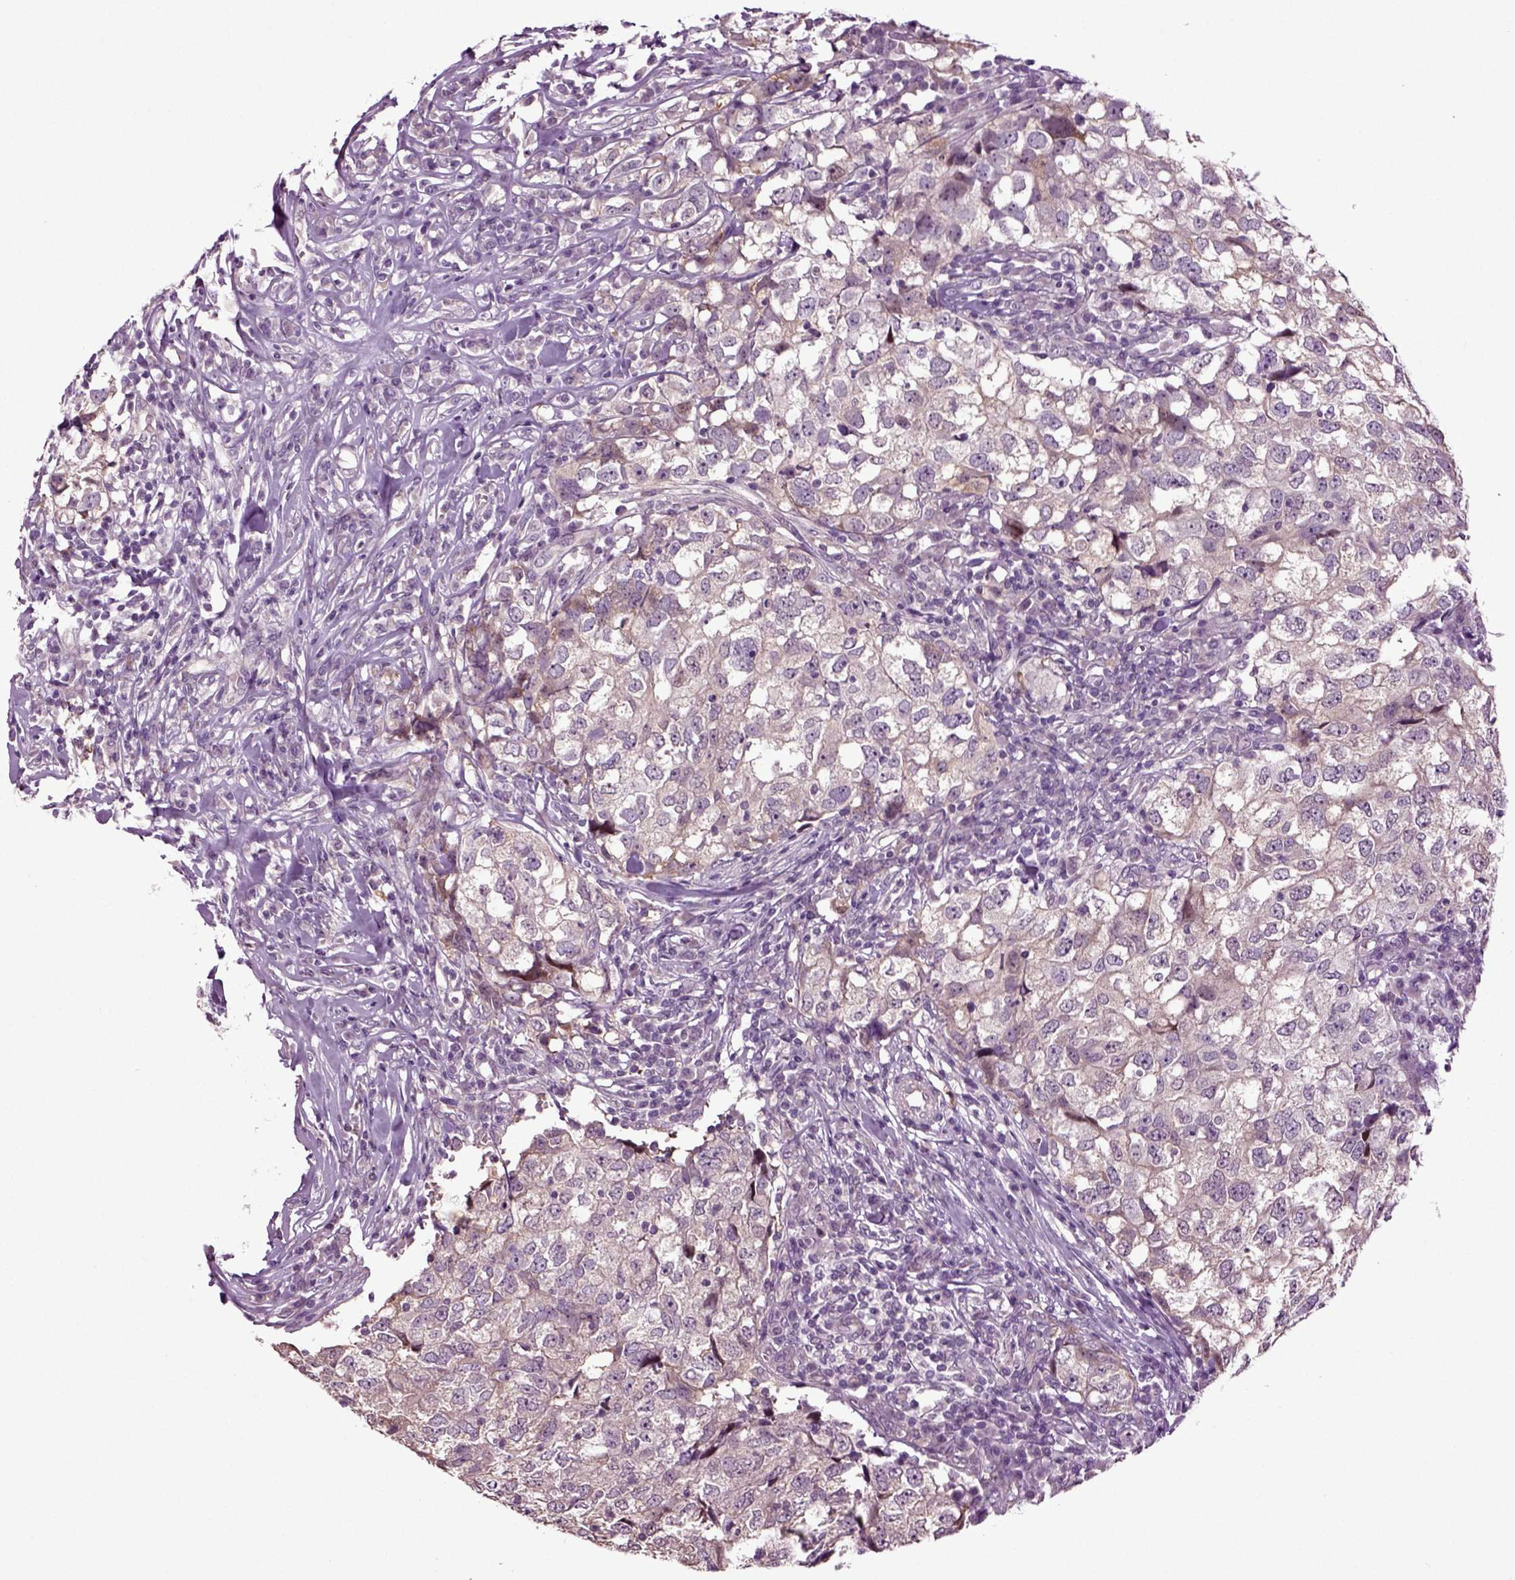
{"staining": {"intensity": "negative", "quantity": "none", "location": "none"}, "tissue": "breast cancer", "cell_type": "Tumor cells", "image_type": "cancer", "snomed": [{"axis": "morphology", "description": "Duct carcinoma"}, {"axis": "topography", "description": "Breast"}], "caption": "The photomicrograph exhibits no significant positivity in tumor cells of breast cancer (infiltrating ductal carcinoma).", "gene": "PLCH2", "patient": {"sex": "female", "age": 30}}